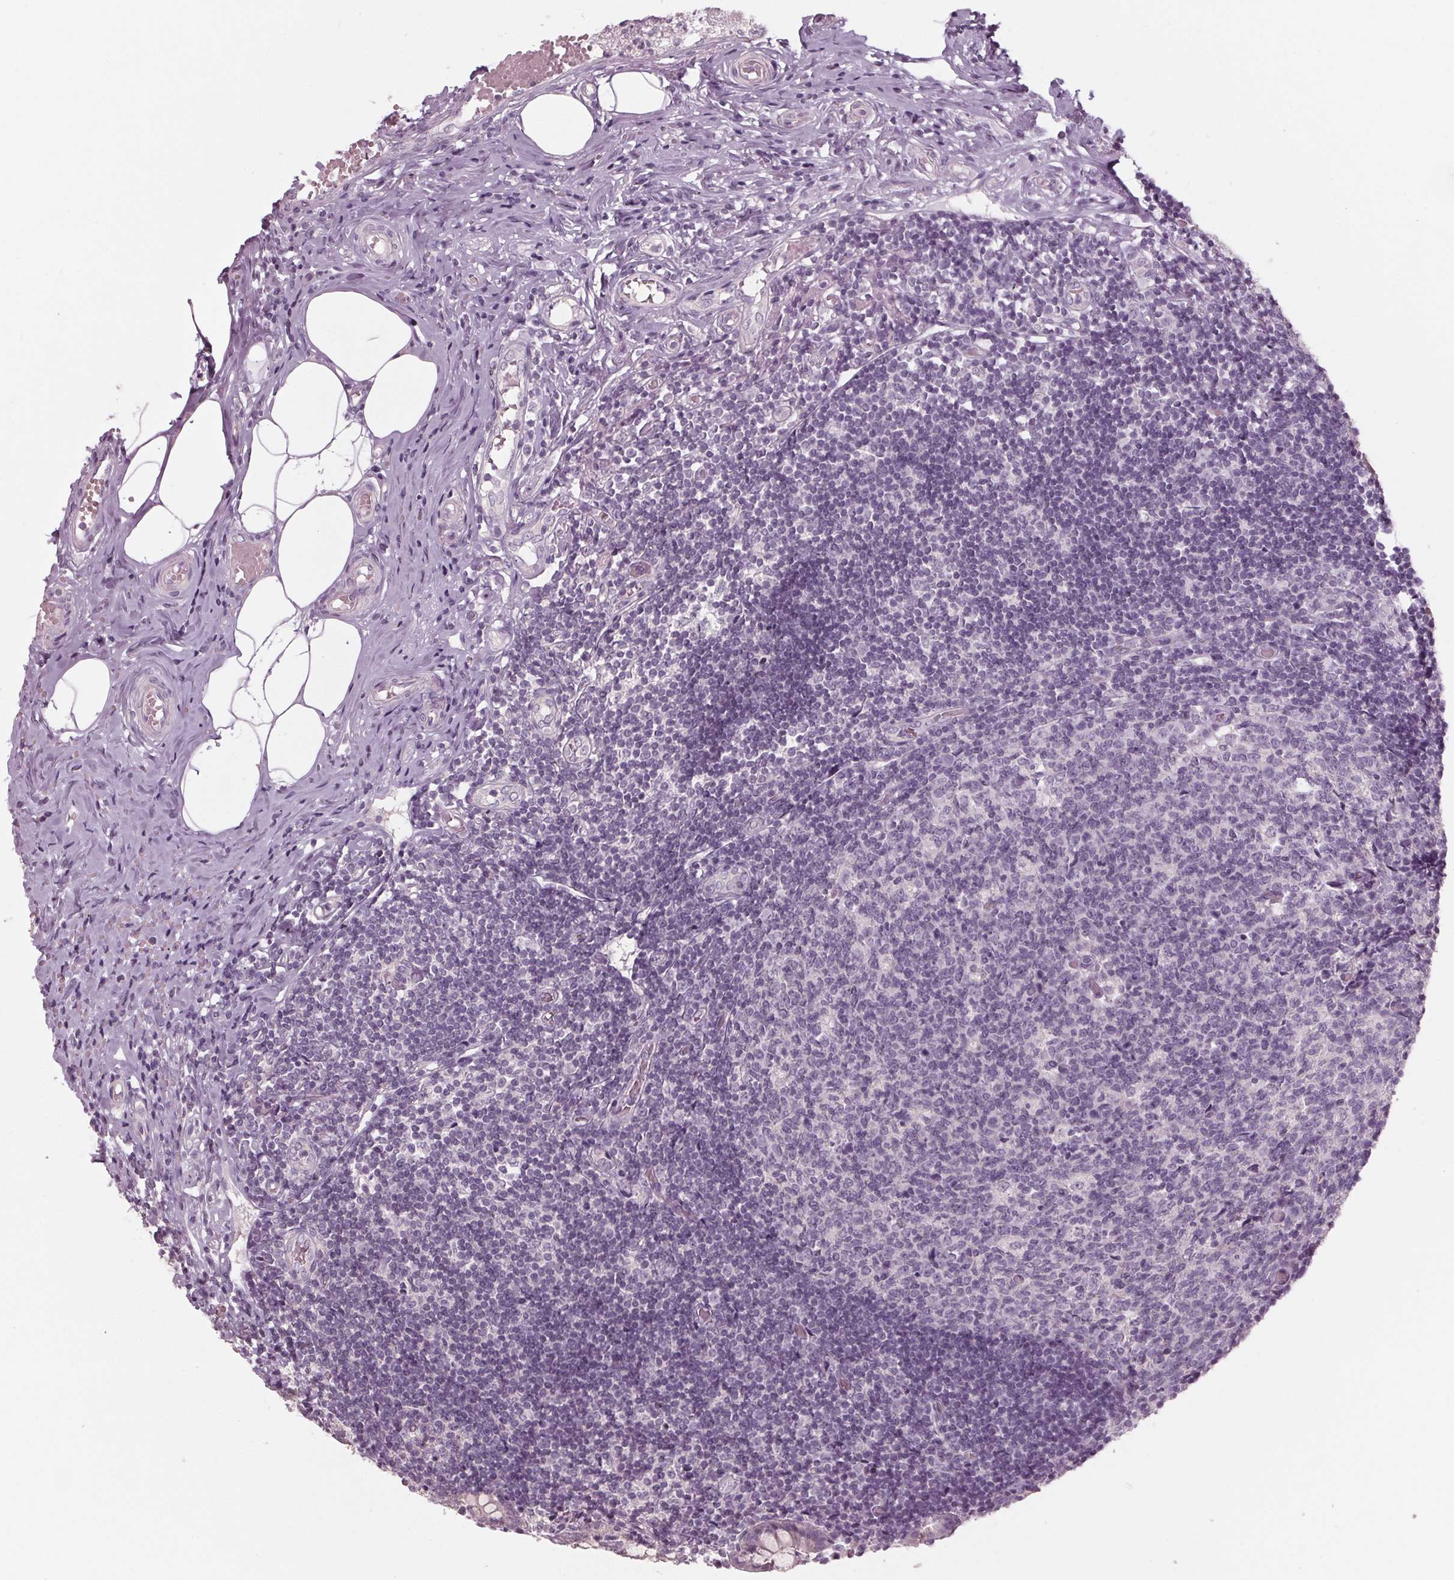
{"staining": {"intensity": "negative", "quantity": "none", "location": "none"}, "tissue": "appendix", "cell_type": "Glandular cells", "image_type": "normal", "snomed": [{"axis": "morphology", "description": "Normal tissue, NOS"}, {"axis": "topography", "description": "Appendix"}], "caption": "Immunohistochemistry (IHC) photomicrograph of benign human appendix stained for a protein (brown), which shows no expression in glandular cells.", "gene": "TNNC2", "patient": {"sex": "female", "age": 32}}